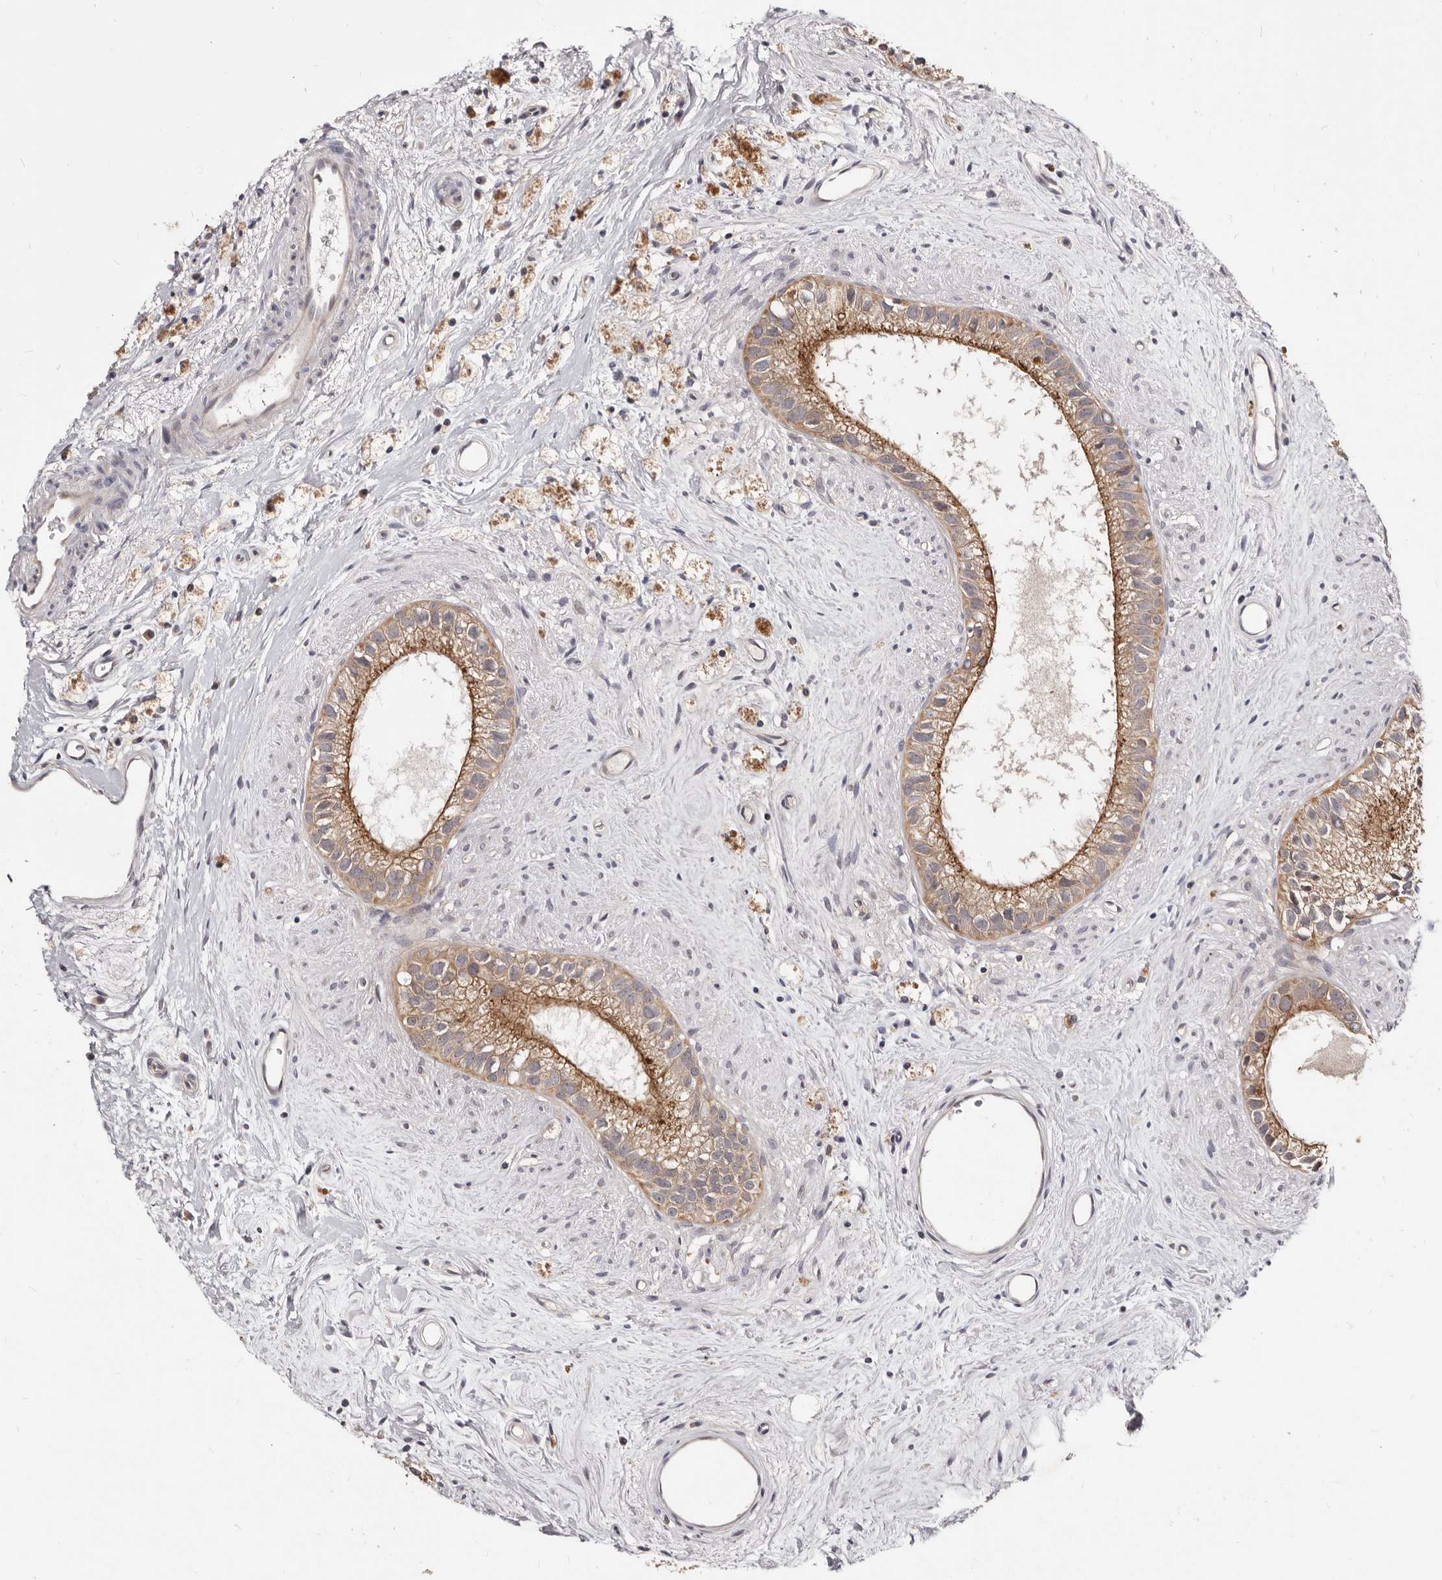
{"staining": {"intensity": "moderate", "quantity": ">75%", "location": "cytoplasmic/membranous"}, "tissue": "epididymis", "cell_type": "Glandular cells", "image_type": "normal", "snomed": [{"axis": "morphology", "description": "Normal tissue, NOS"}, {"axis": "topography", "description": "Epididymis"}], "caption": "DAB immunohistochemical staining of benign human epididymis exhibits moderate cytoplasmic/membranous protein expression in approximately >75% of glandular cells.", "gene": "TC2N", "patient": {"sex": "male", "age": 80}}